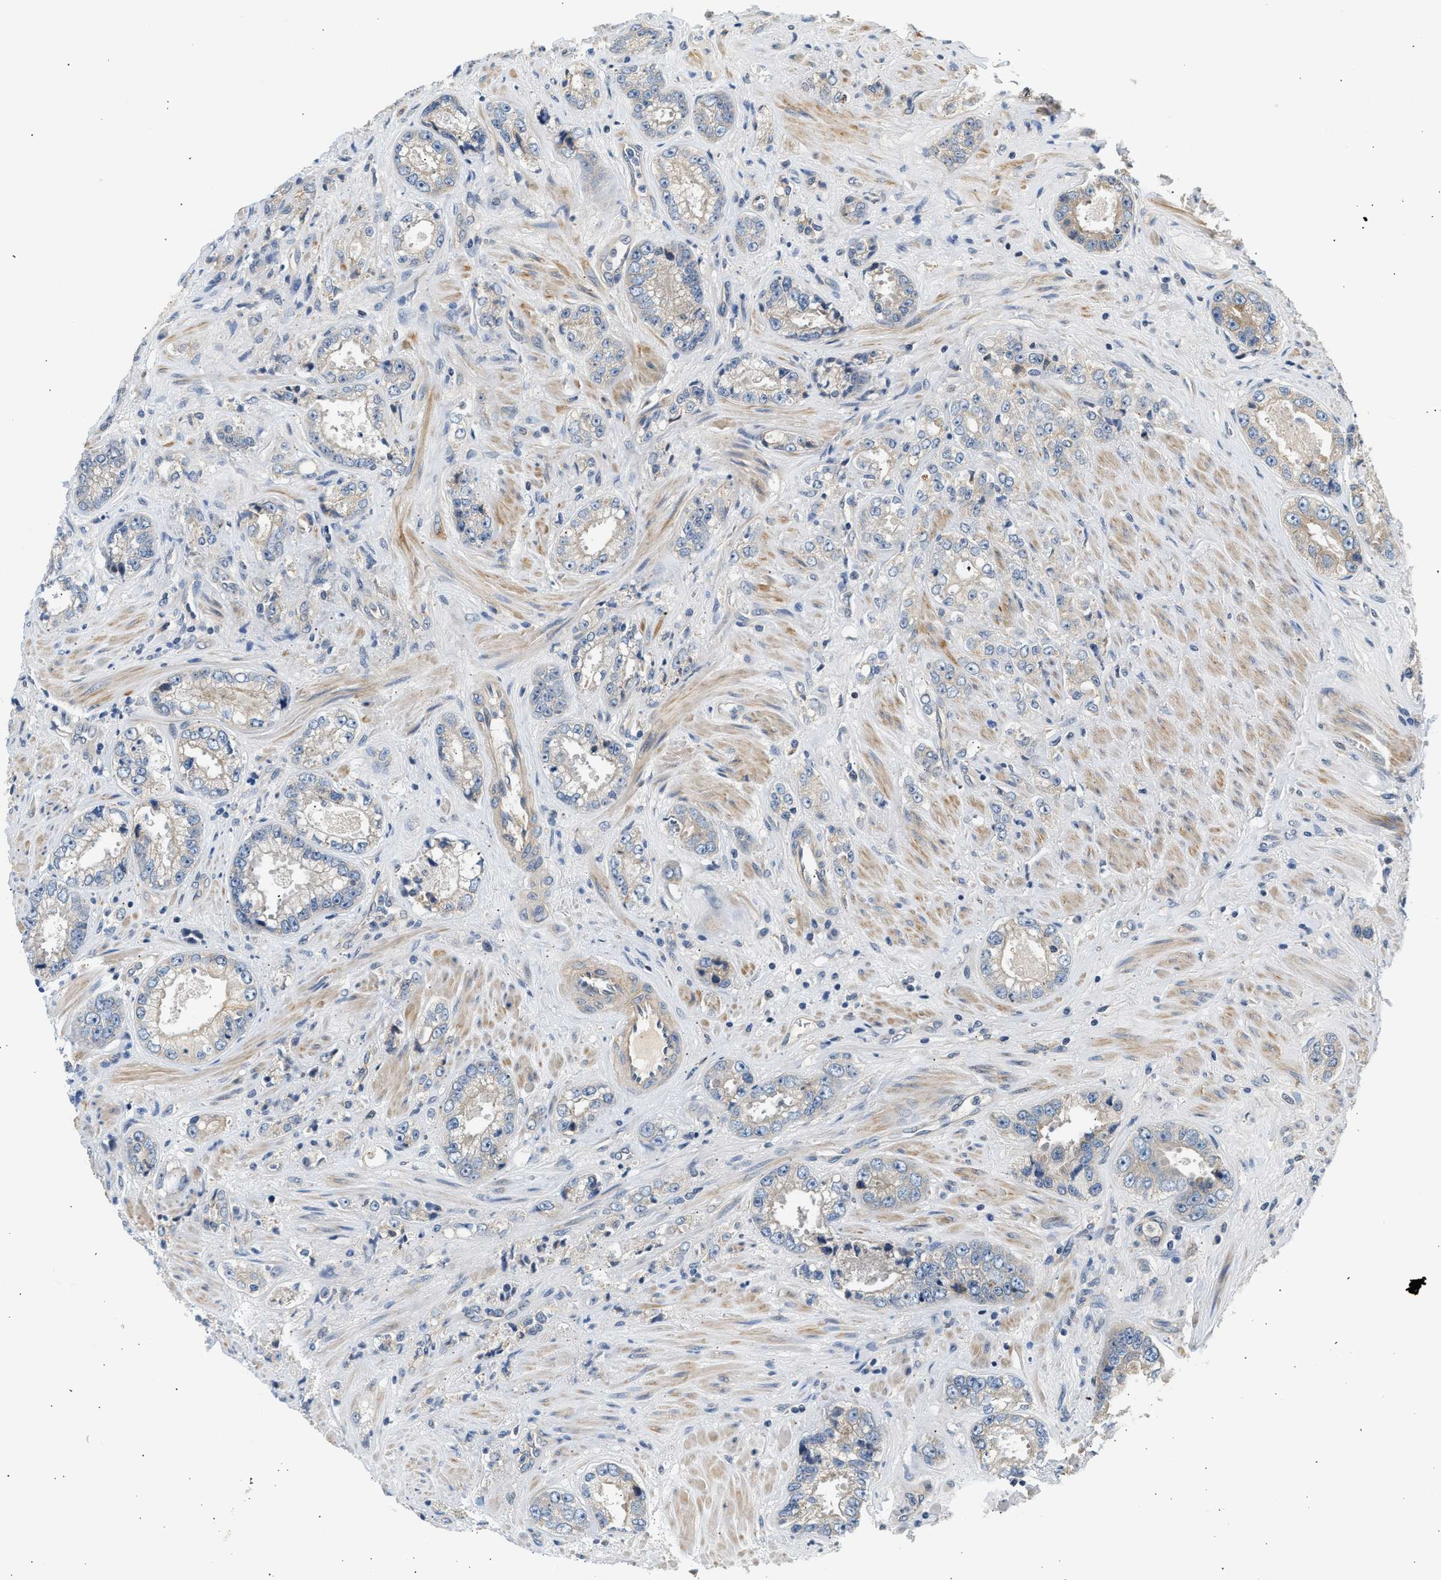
{"staining": {"intensity": "negative", "quantity": "none", "location": "none"}, "tissue": "prostate cancer", "cell_type": "Tumor cells", "image_type": "cancer", "snomed": [{"axis": "morphology", "description": "Adenocarcinoma, High grade"}, {"axis": "topography", "description": "Prostate"}], "caption": "High-grade adenocarcinoma (prostate) was stained to show a protein in brown. There is no significant expression in tumor cells. The staining was performed using DAB (3,3'-diaminobenzidine) to visualize the protein expression in brown, while the nuclei were stained in blue with hematoxylin (Magnification: 20x).", "gene": "WDR31", "patient": {"sex": "male", "age": 61}}